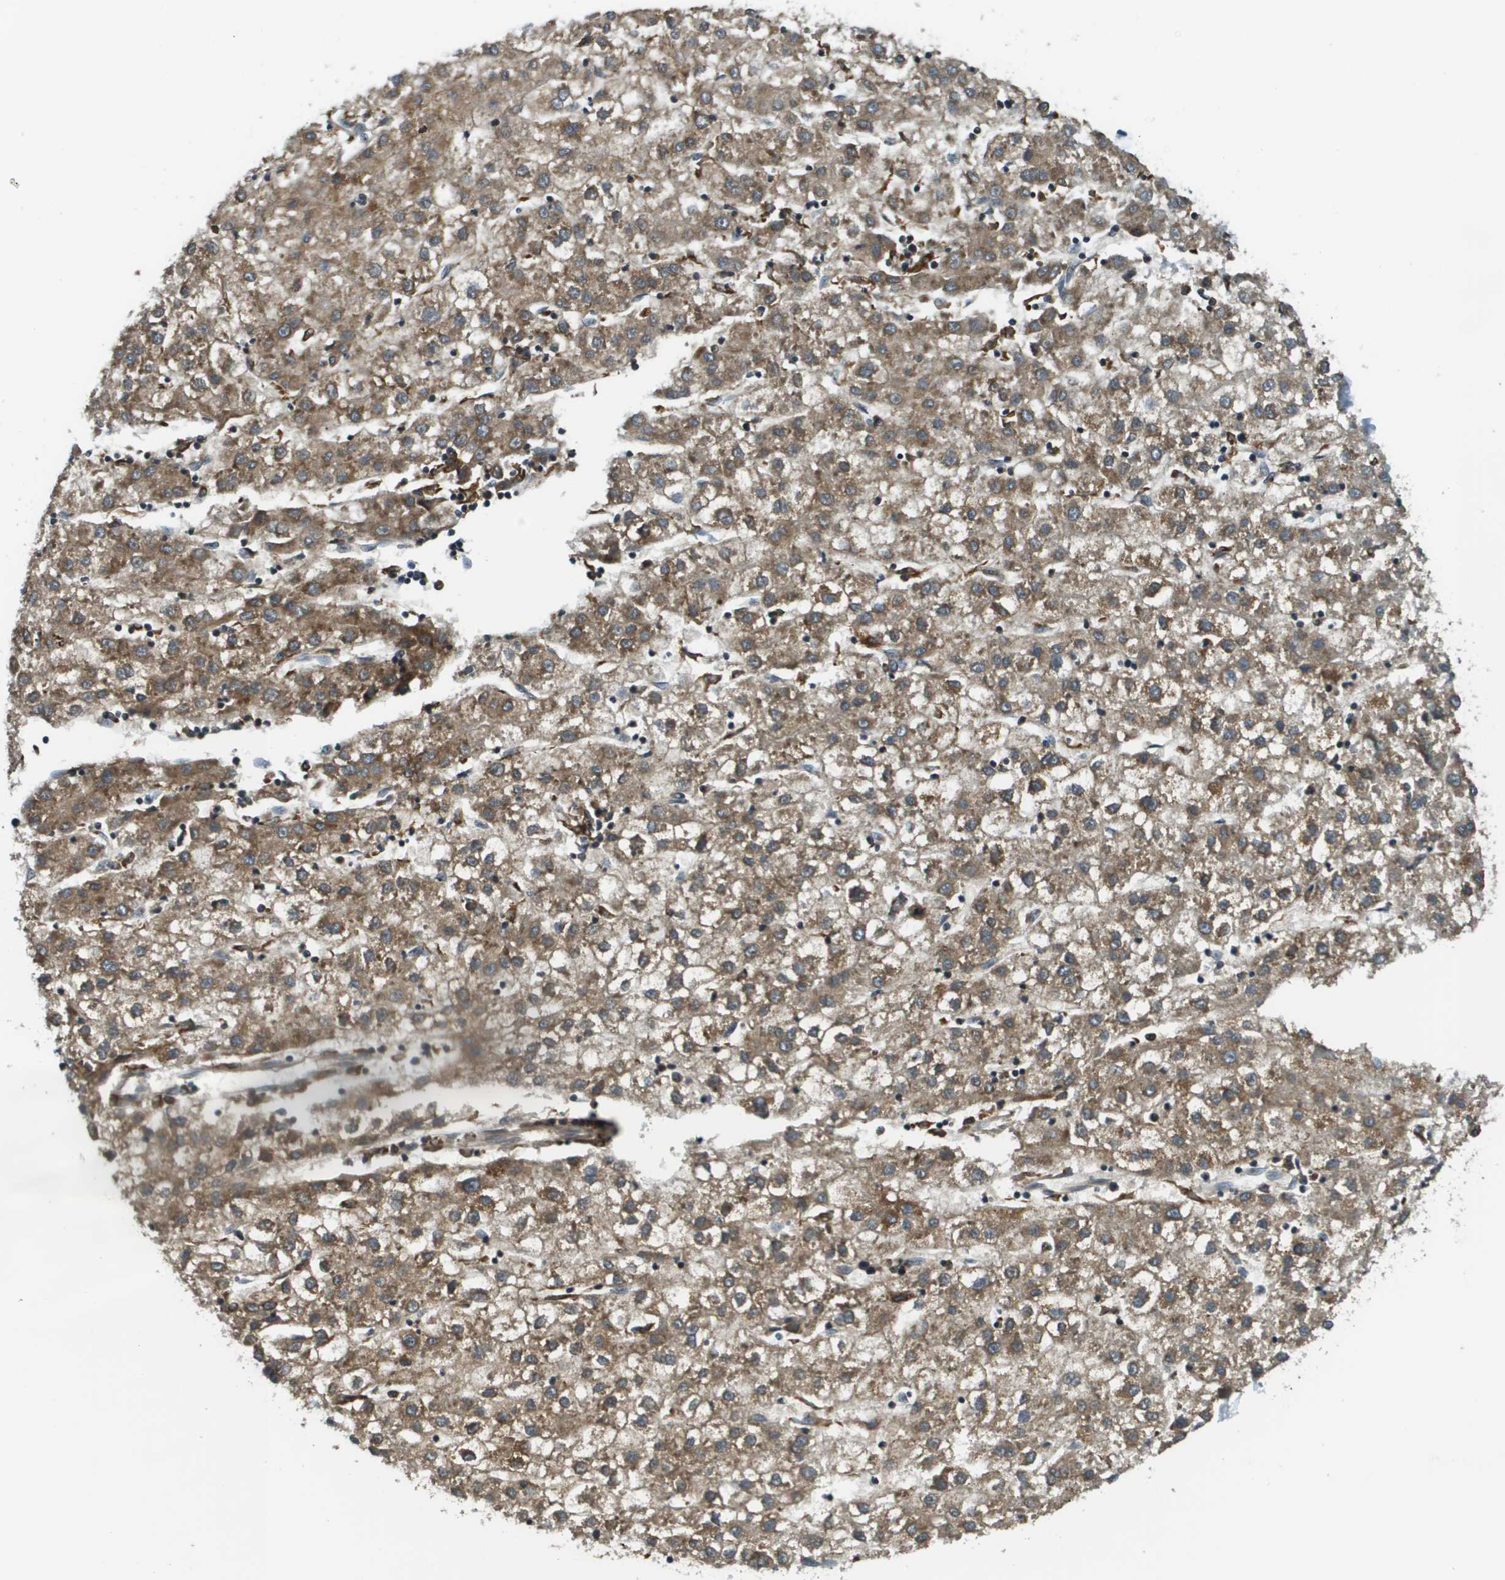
{"staining": {"intensity": "moderate", "quantity": ">75%", "location": "cytoplasmic/membranous"}, "tissue": "liver cancer", "cell_type": "Tumor cells", "image_type": "cancer", "snomed": [{"axis": "morphology", "description": "Carcinoma, Hepatocellular, NOS"}, {"axis": "topography", "description": "Liver"}], "caption": "Protein analysis of liver cancer tissue shows moderate cytoplasmic/membranous expression in approximately >75% of tumor cells.", "gene": "CNPY3", "patient": {"sex": "male", "age": 72}}